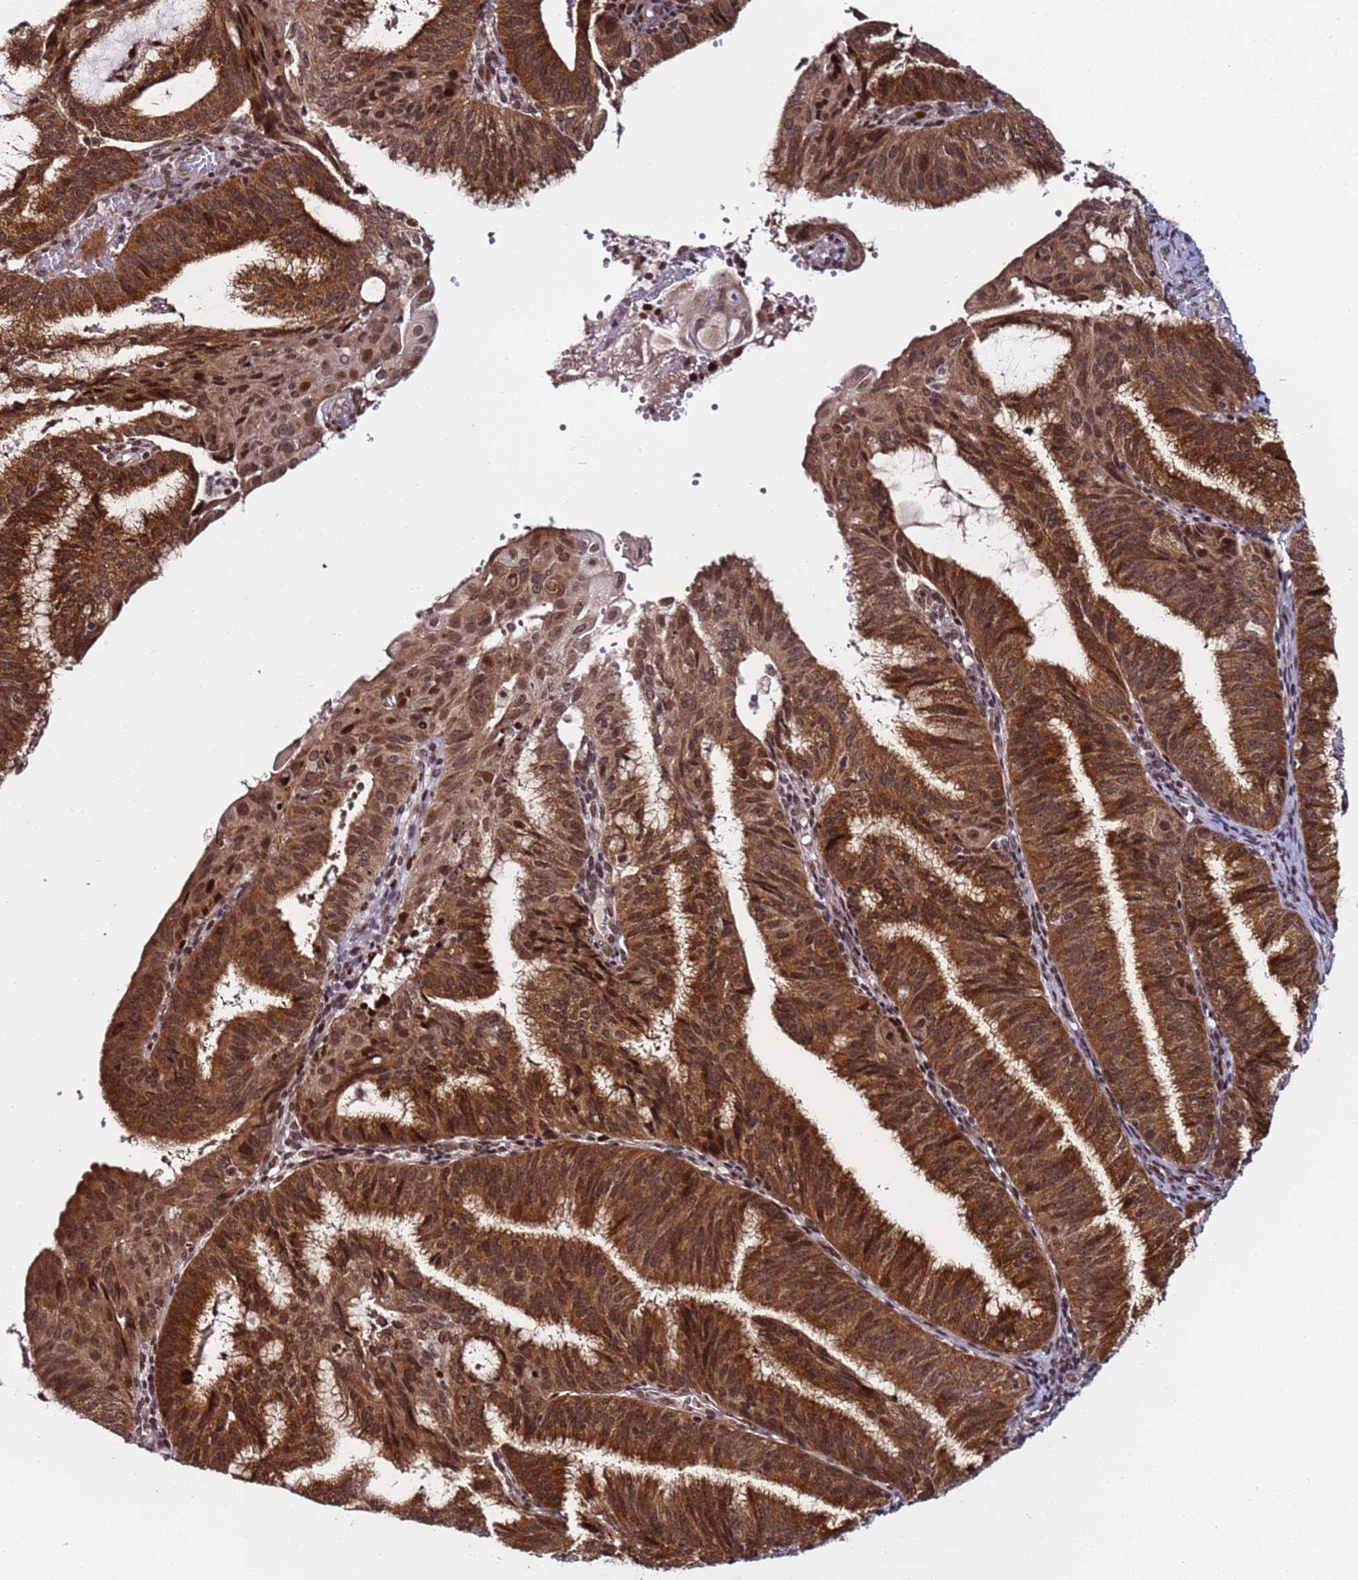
{"staining": {"intensity": "moderate", "quantity": ">75%", "location": "cytoplasmic/membranous,nuclear"}, "tissue": "endometrial cancer", "cell_type": "Tumor cells", "image_type": "cancer", "snomed": [{"axis": "morphology", "description": "Adenocarcinoma, NOS"}, {"axis": "topography", "description": "Endometrium"}], "caption": "Immunohistochemical staining of endometrial adenocarcinoma displays medium levels of moderate cytoplasmic/membranous and nuclear protein expression in about >75% of tumor cells.", "gene": "PPM1H", "patient": {"sex": "female", "age": 49}}